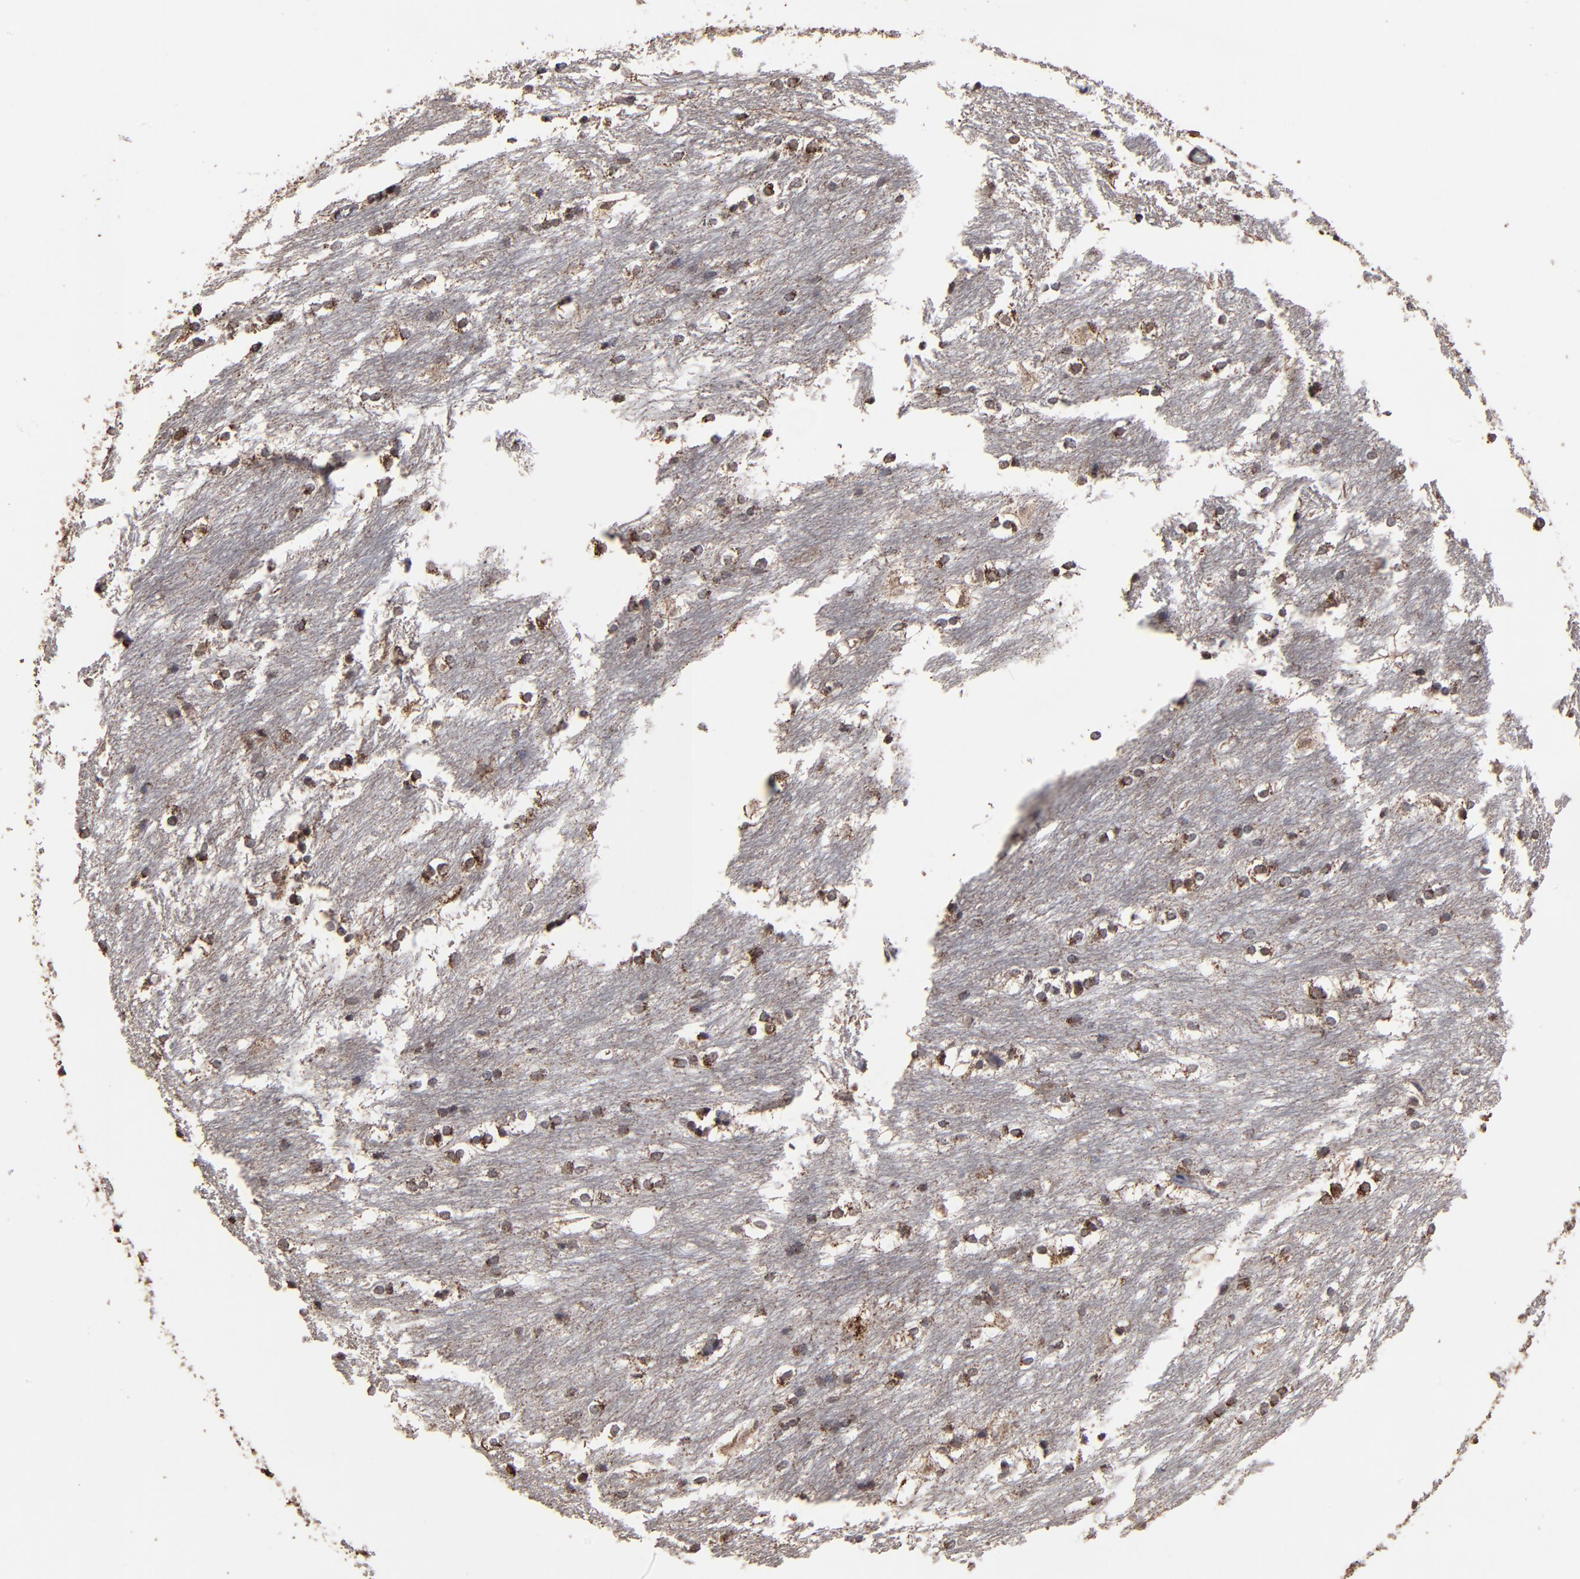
{"staining": {"intensity": "moderate", "quantity": "<25%", "location": "cytoplasmic/membranous"}, "tissue": "caudate", "cell_type": "Glial cells", "image_type": "normal", "snomed": [{"axis": "morphology", "description": "Normal tissue, NOS"}, {"axis": "topography", "description": "Lateral ventricle wall"}], "caption": "Normal caudate demonstrates moderate cytoplasmic/membranous staining in about <25% of glial cells, visualized by immunohistochemistry. Nuclei are stained in blue.", "gene": "BNIP3", "patient": {"sex": "female", "age": 19}}